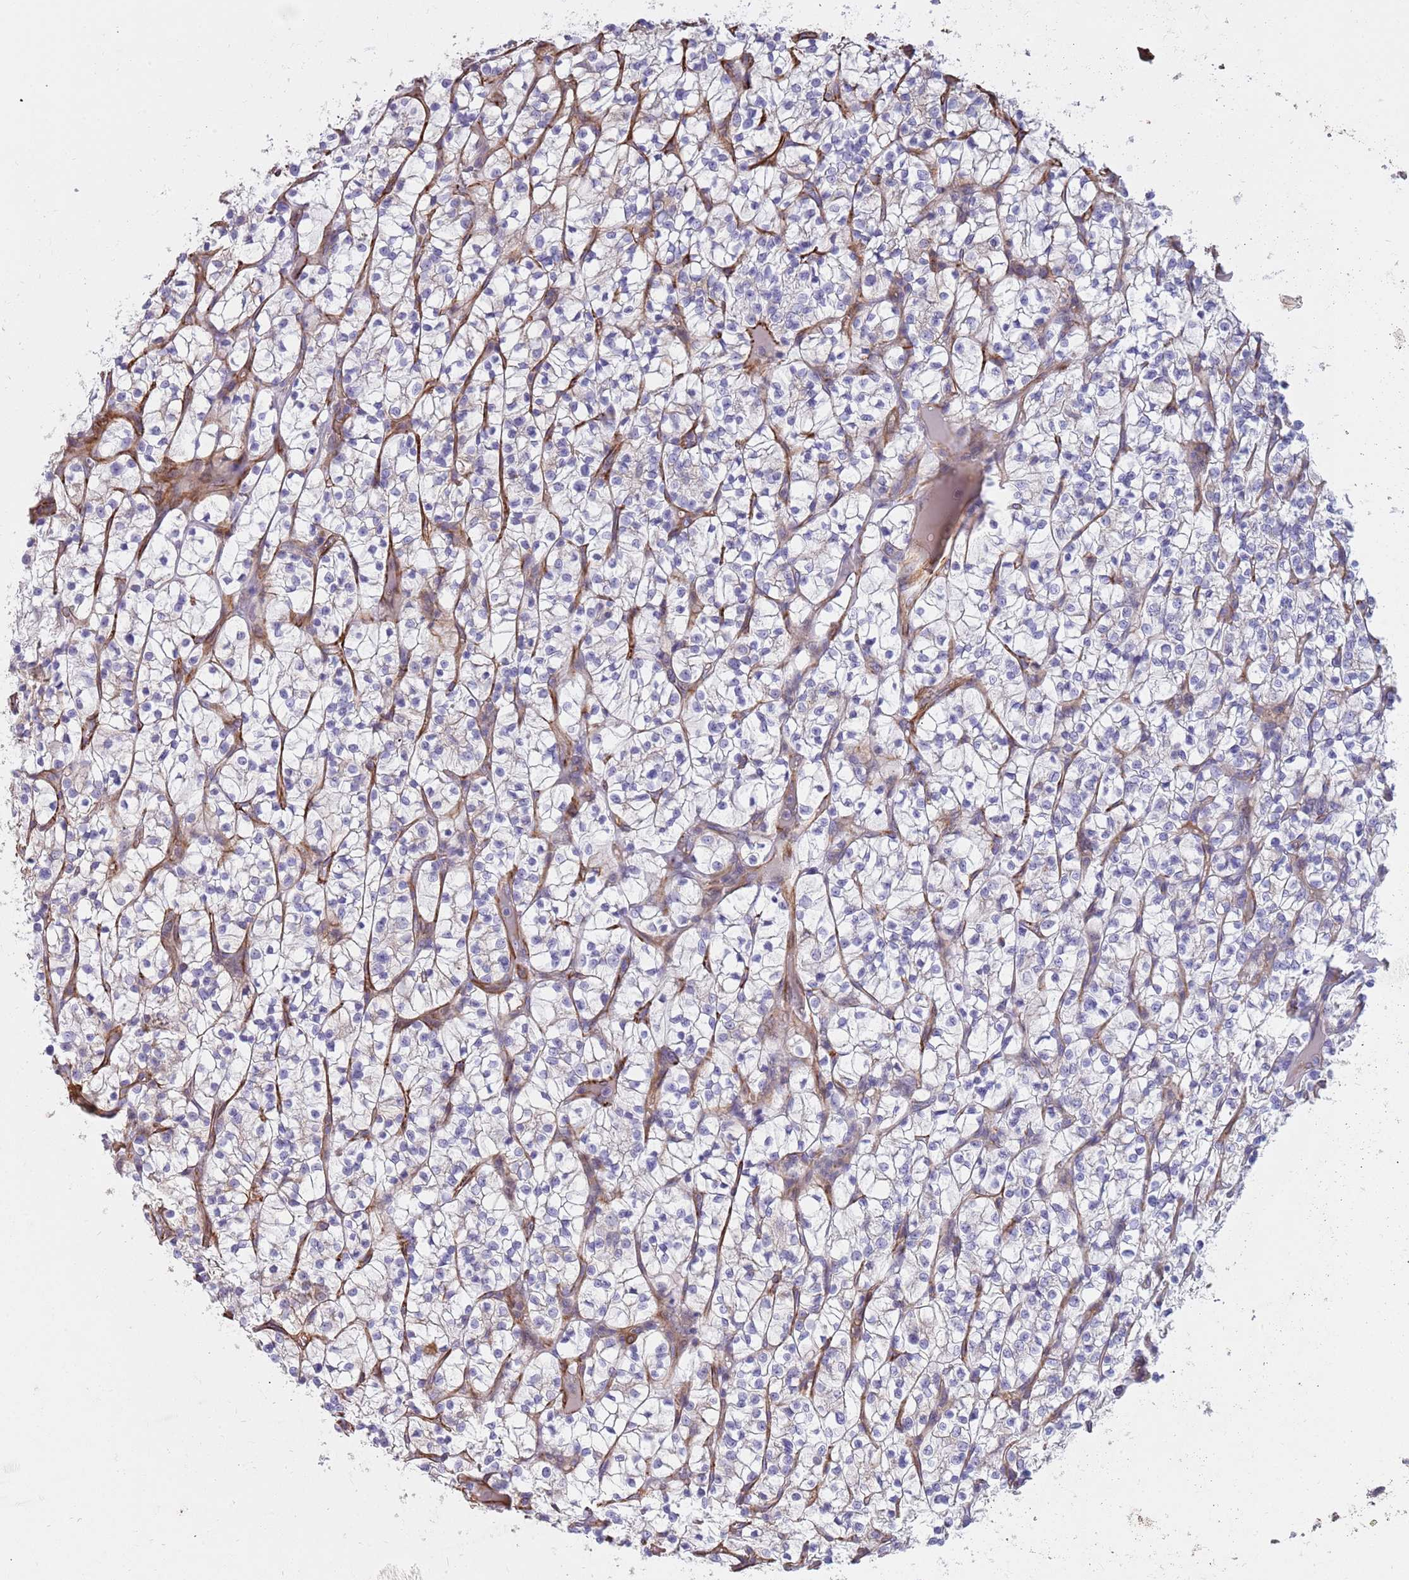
{"staining": {"intensity": "negative", "quantity": "none", "location": "none"}, "tissue": "renal cancer", "cell_type": "Tumor cells", "image_type": "cancer", "snomed": [{"axis": "morphology", "description": "Adenocarcinoma, NOS"}, {"axis": "topography", "description": "Kidney"}], "caption": "Renal adenocarcinoma stained for a protein using immunohistochemistry demonstrates no positivity tumor cells.", "gene": "MOGAT1", "patient": {"sex": "female", "age": 64}}